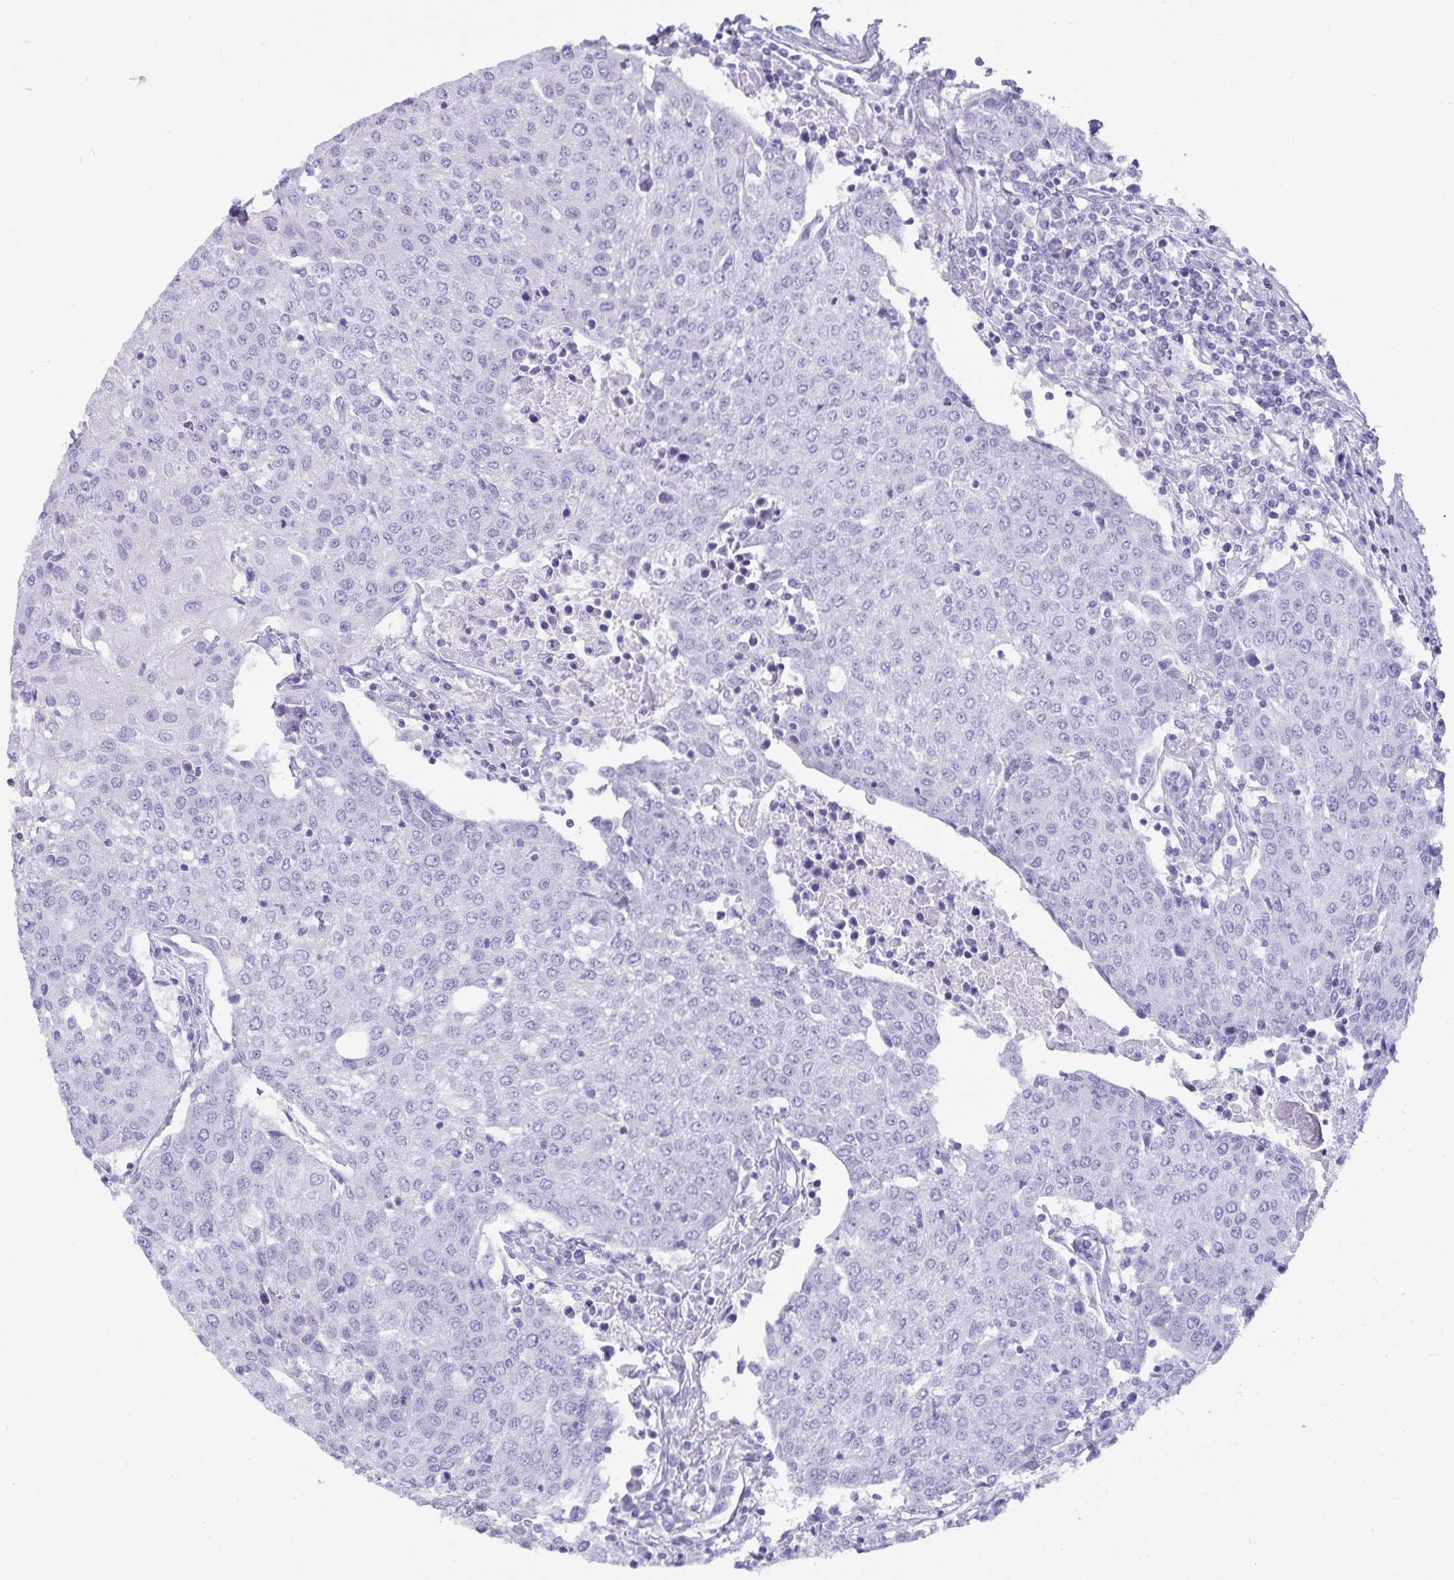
{"staining": {"intensity": "negative", "quantity": "none", "location": "none"}, "tissue": "urothelial cancer", "cell_type": "Tumor cells", "image_type": "cancer", "snomed": [{"axis": "morphology", "description": "Urothelial carcinoma, High grade"}, {"axis": "topography", "description": "Urinary bladder"}], "caption": "High-grade urothelial carcinoma stained for a protein using immunohistochemistry (IHC) displays no positivity tumor cells.", "gene": "GPR137", "patient": {"sex": "female", "age": 85}}